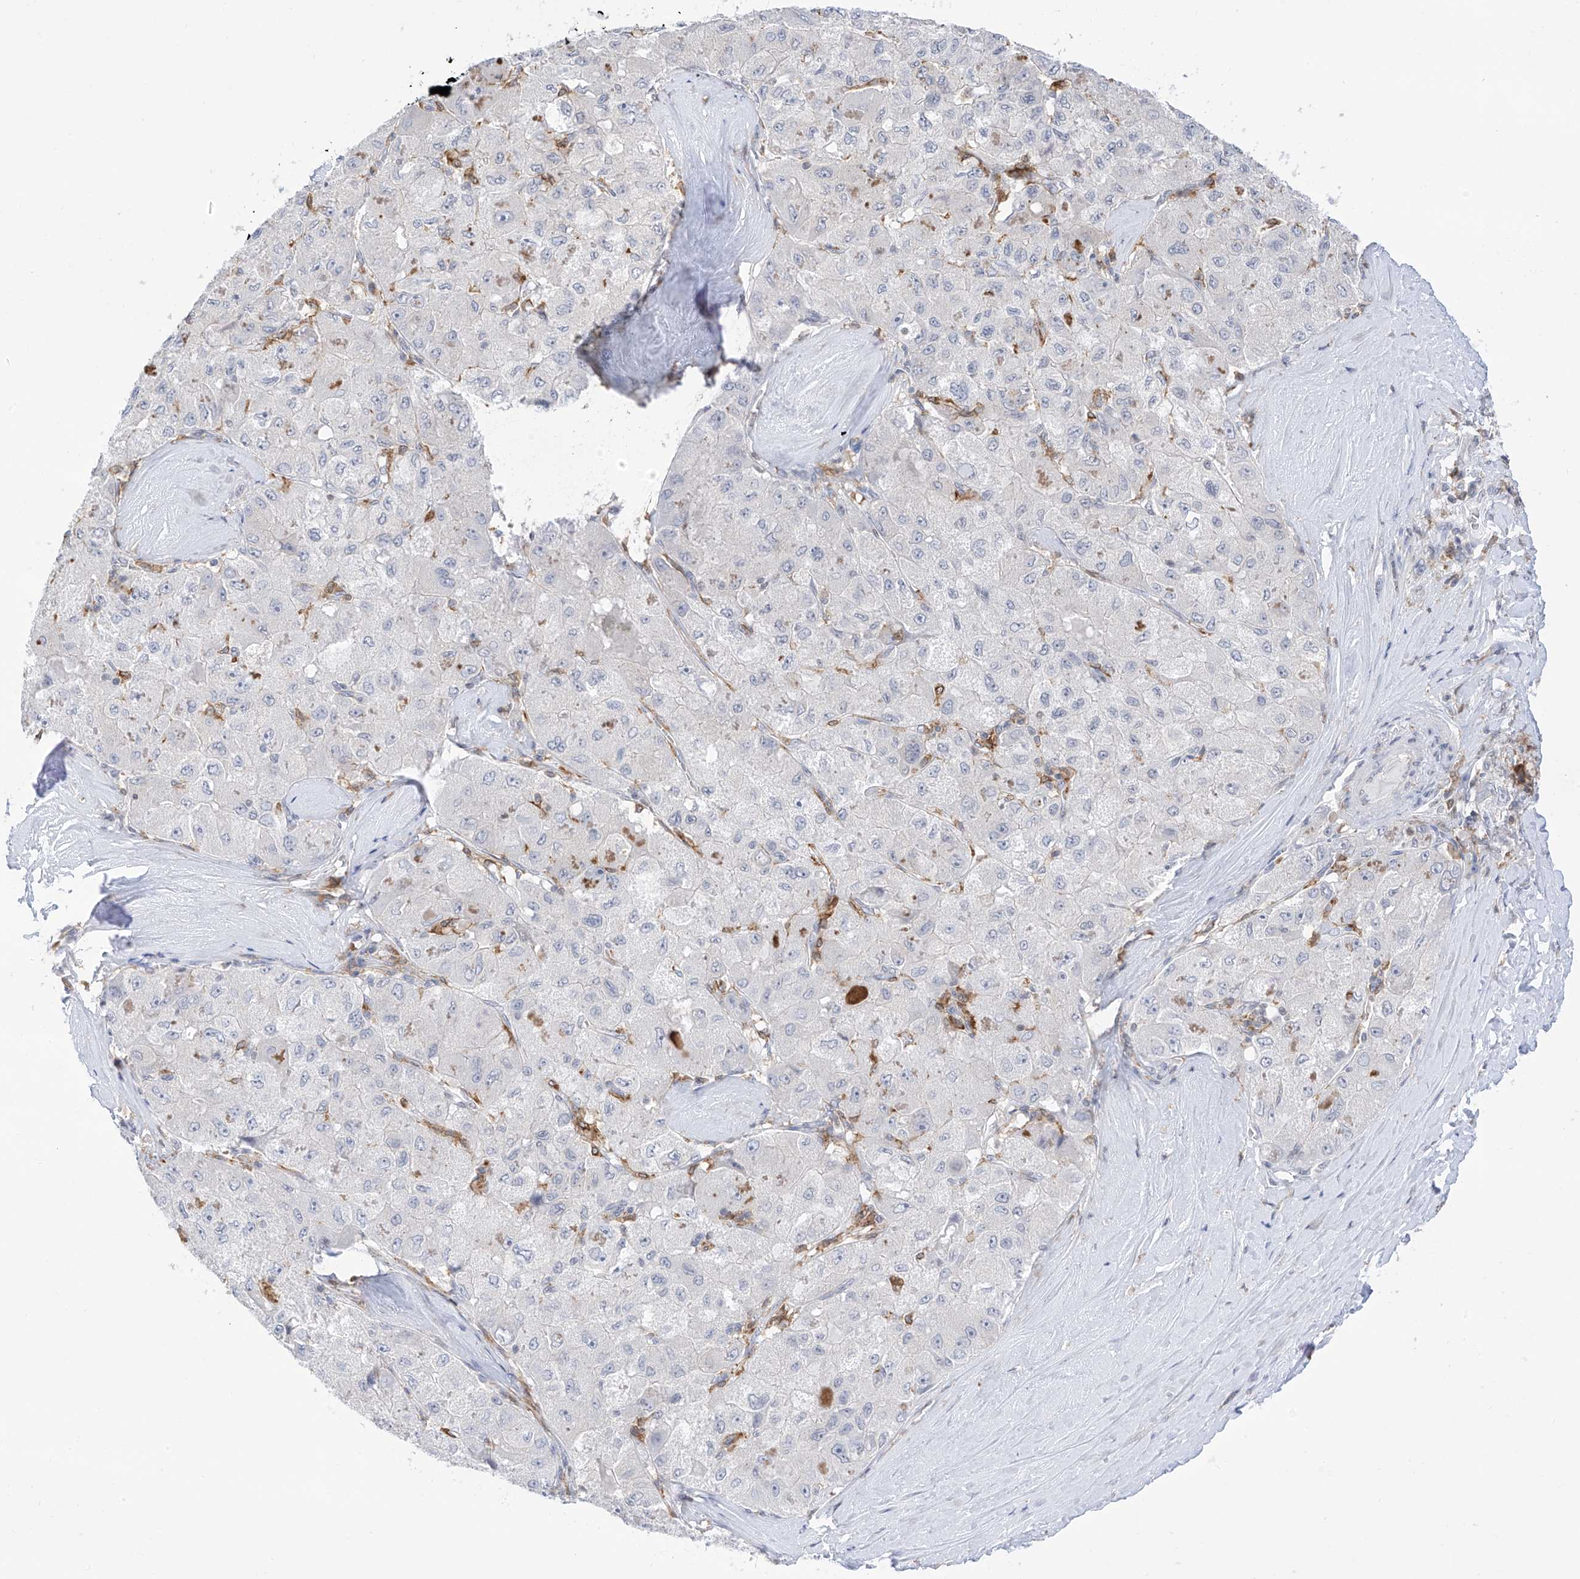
{"staining": {"intensity": "negative", "quantity": "none", "location": "none"}, "tissue": "liver cancer", "cell_type": "Tumor cells", "image_type": "cancer", "snomed": [{"axis": "morphology", "description": "Carcinoma, Hepatocellular, NOS"}, {"axis": "topography", "description": "Liver"}], "caption": "A high-resolution photomicrograph shows immunohistochemistry staining of liver cancer, which displays no significant expression in tumor cells. Nuclei are stained in blue.", "gene": "TBXAS1", "patient": {"sex": "male", "age": 80}}